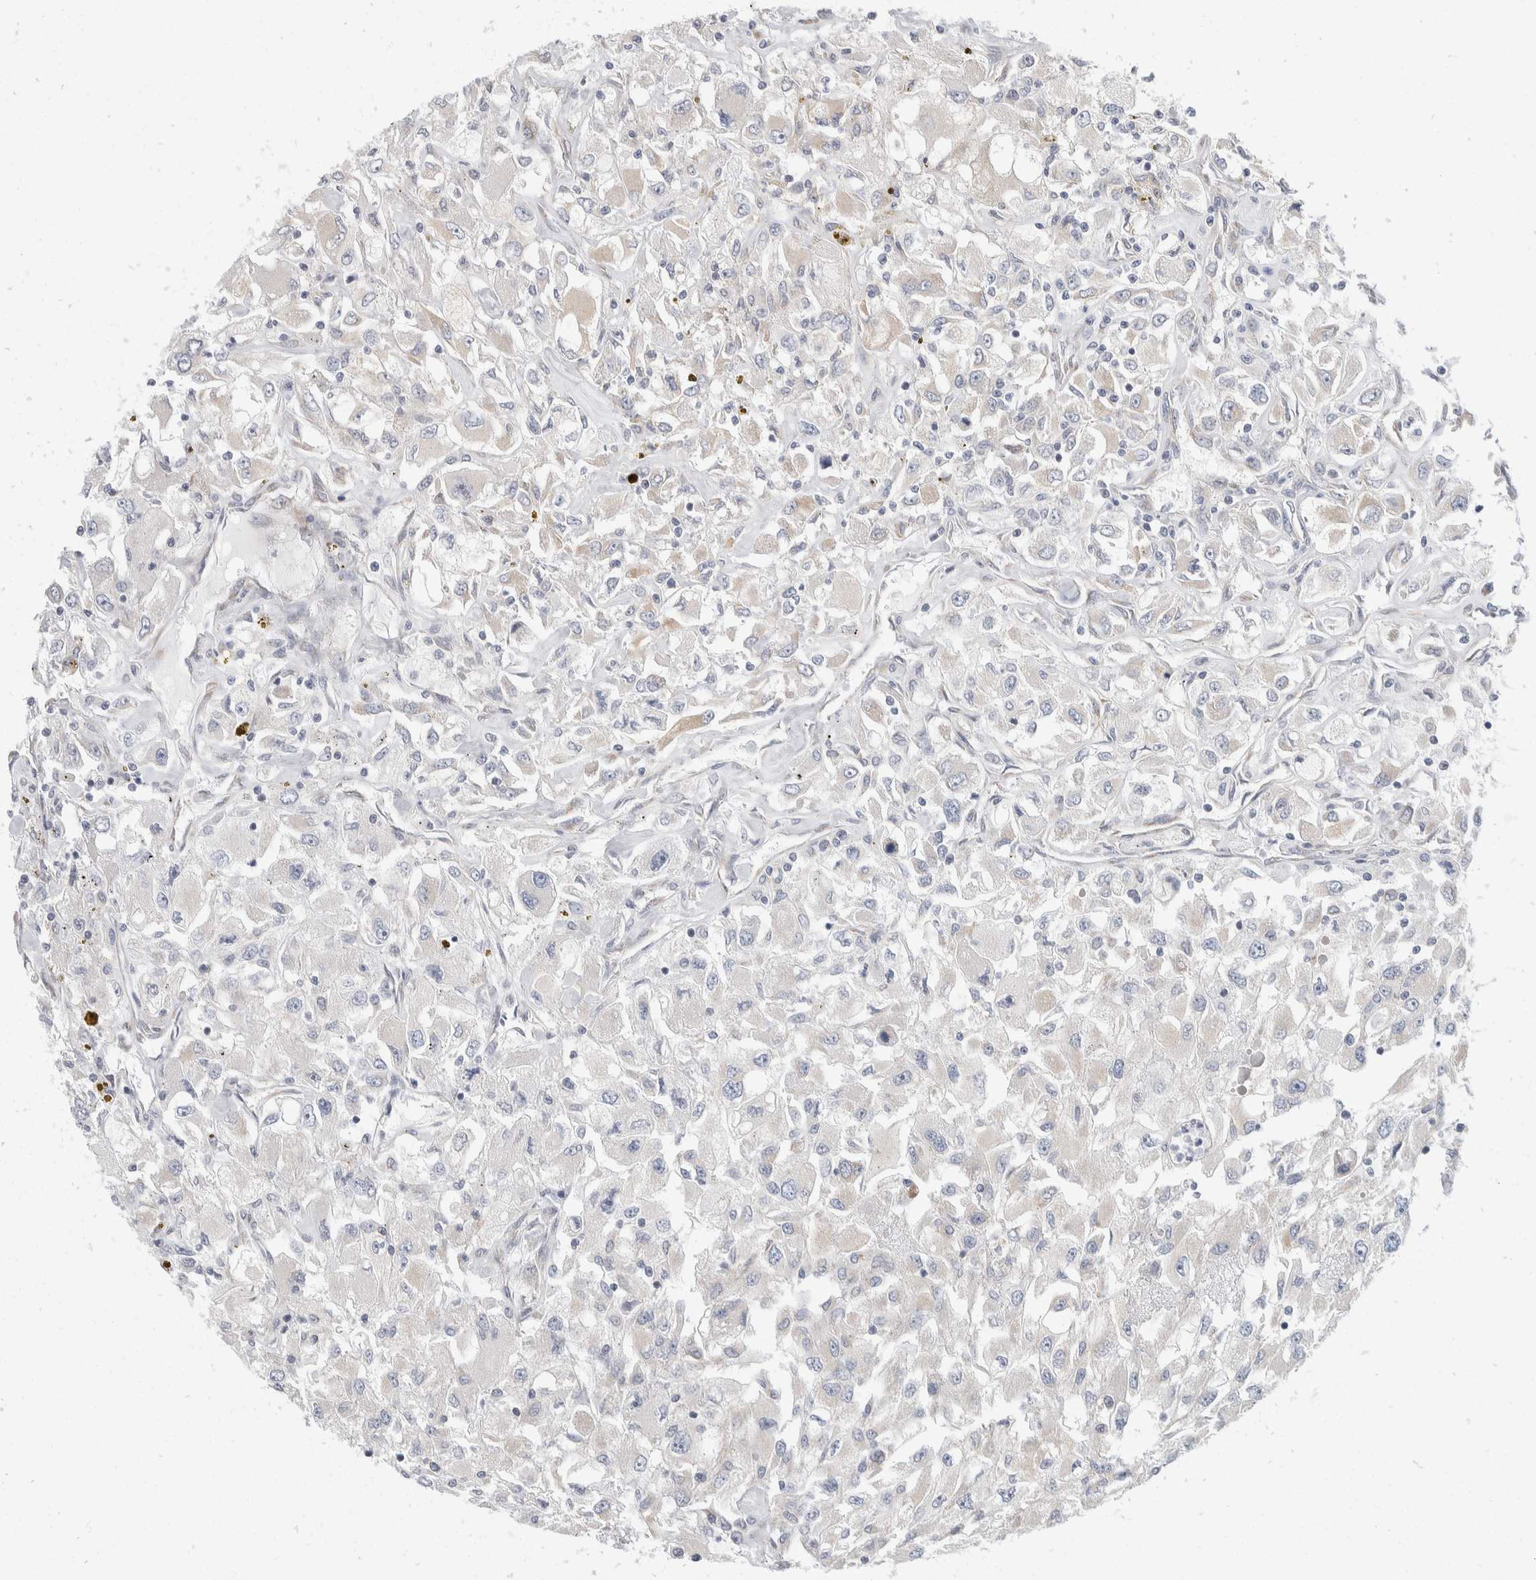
{"staining": {"intensity": "negative", "quantity": "none", "location": "none"}, "tissue": "renal cancer", "cell_type": "Tumor cells", "image_type": "cancer", "snomed": [{"axis": "morphology", "description": "Adenocarcinoma, NOS"}, {"axis": "topography", "description": "Kidney"}], "caption": "A micrograph of adenocarcinoma (renal) stained for a protein demonstrates no brown staining in tumor cells. The staining is performed using DAB brown chromogen with nuclei counter-stained in using hematoxylin.", "gene": "TMEM245", "patient": {"sex": "female", "age": 52}}